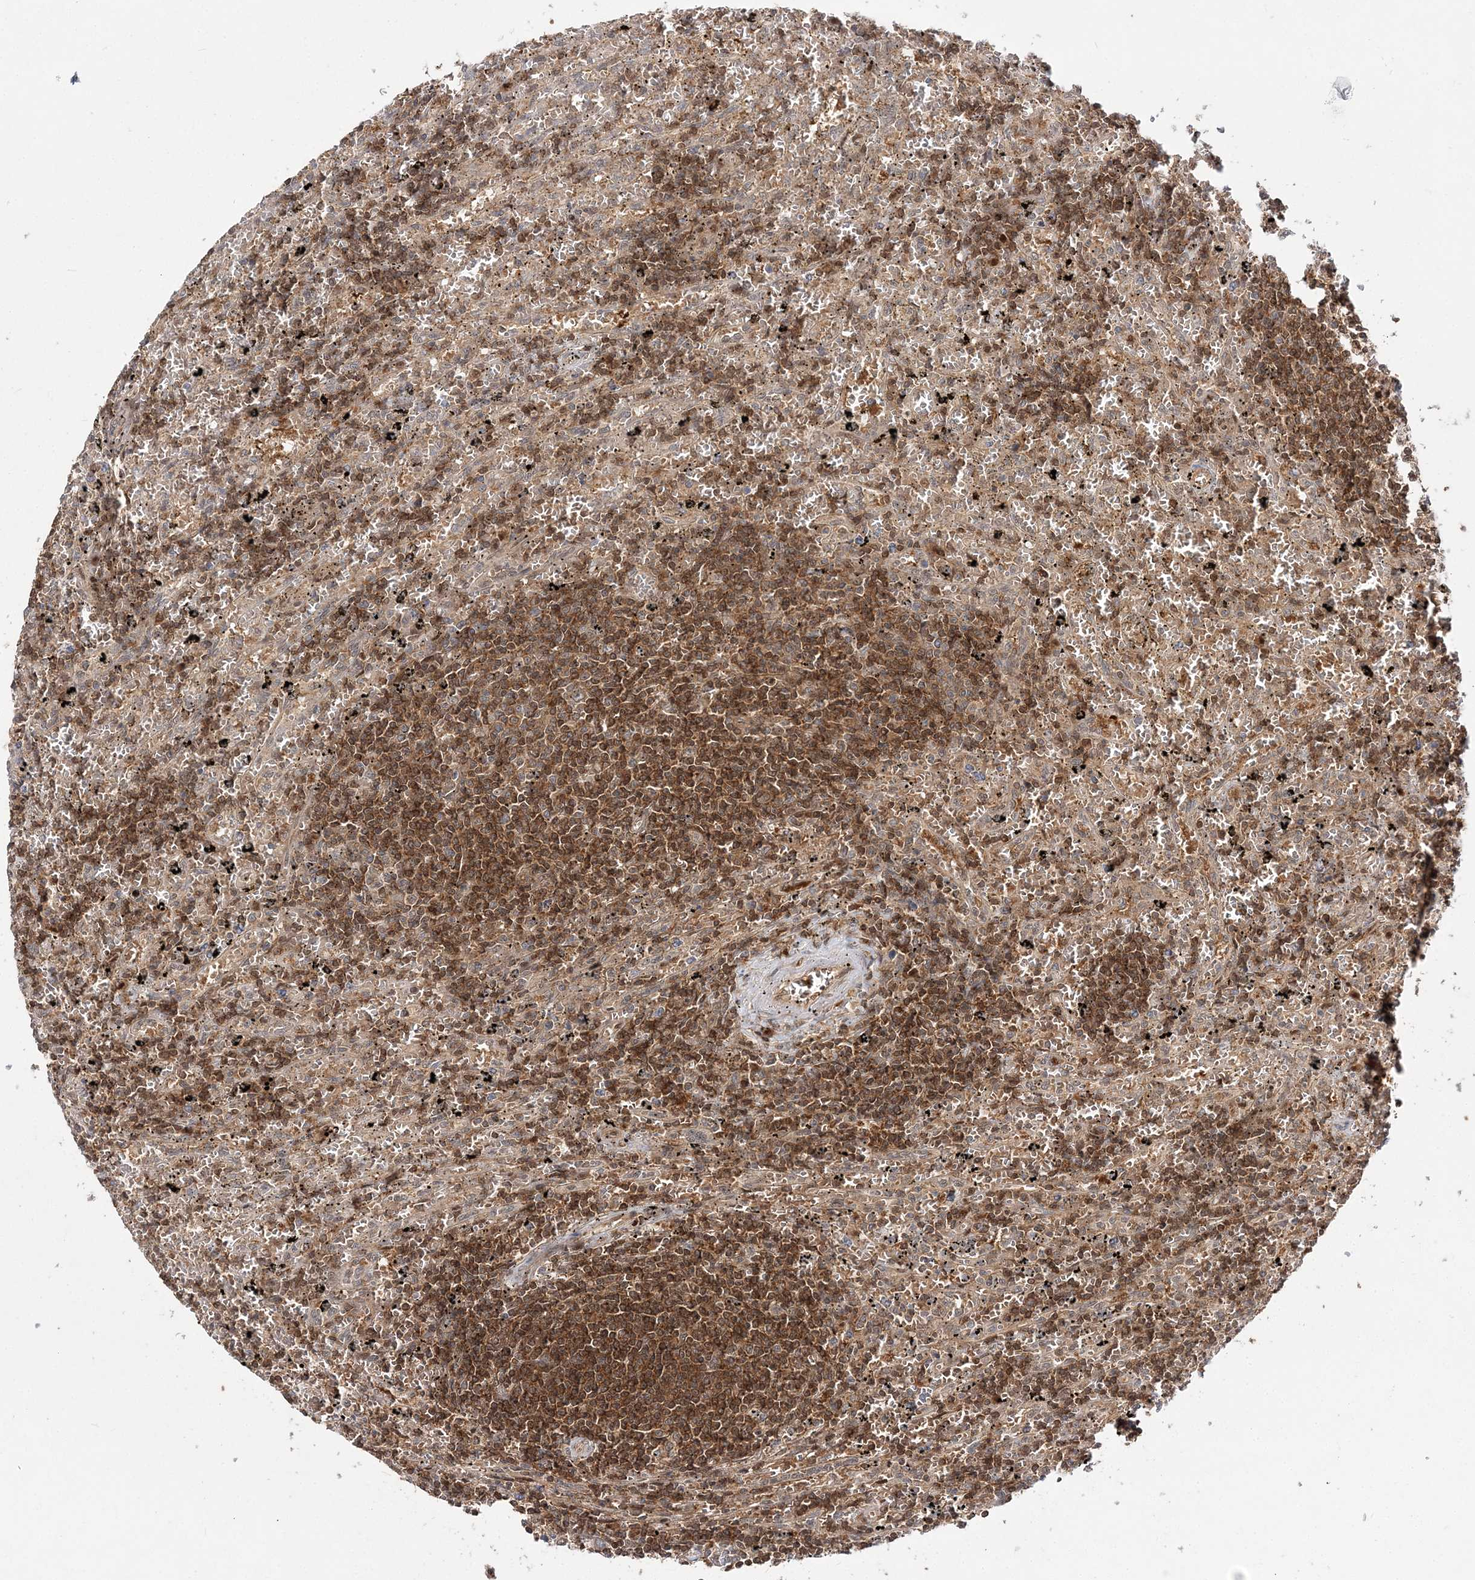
{"staining": {"intensity": "moderate", "quantity": ">75%", "location": "cytoplasmic/membranous"}, "tissue": "lymphoma", "cell_type": "Tumor cells", "image_type": "cancer", "snomed": [{"axis": "morphology", "description": "Malignant lymphoma, non-Hodgkin's type, Low grade"}, {"axis": "topography", "description": "Spleen"}], "caption": "A photomicrograph of human malignant lymphoma, non-Hodgkin's type (low-grade) stained for a protein demonstrates moderate cytoplasmic/membranous brown staining in tumor cells.", "gene": "NIF3L1", "patient": {"sex": "male", "age": 76}}